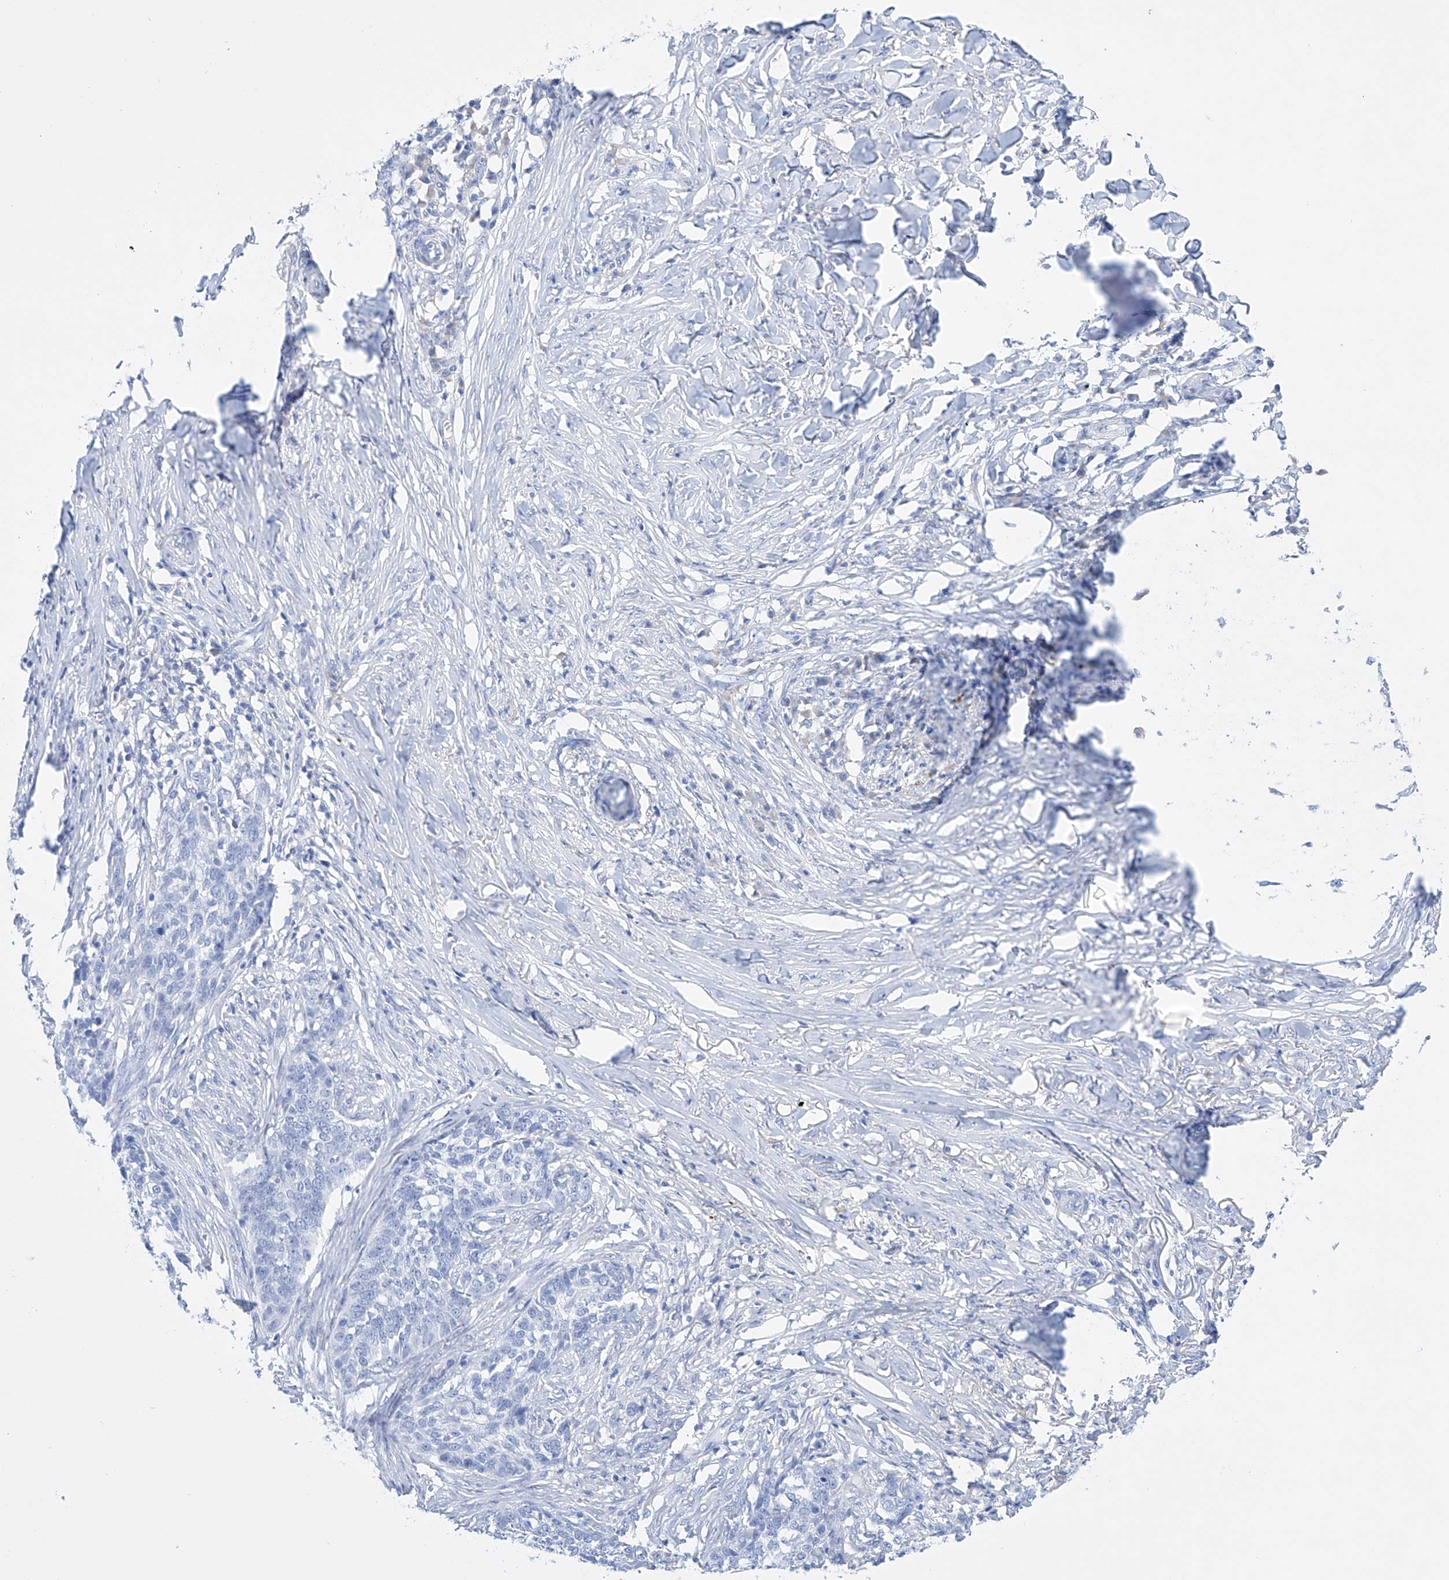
{"staining": {"intensity": "negative", "quantity": "none", "location": "none"}, "tissue": "skin cancer", "cell_type": "Tumor cells", "image_type": "cancer", "snomed": [{"axis": "morphology", "description": "Basal cell carcinoma"}, {"axis": "topography", "description": "Skin"}], "caption": "Immunohistochemistry image of neoplastic tissue: skin basal cell carcinoma stained with DAB (3,3'-diaminobenzidine) displays no significant protein positivity in tumor cells.", "gene": "LURAP1", "patient": {"sex": "male", "age": 85}}